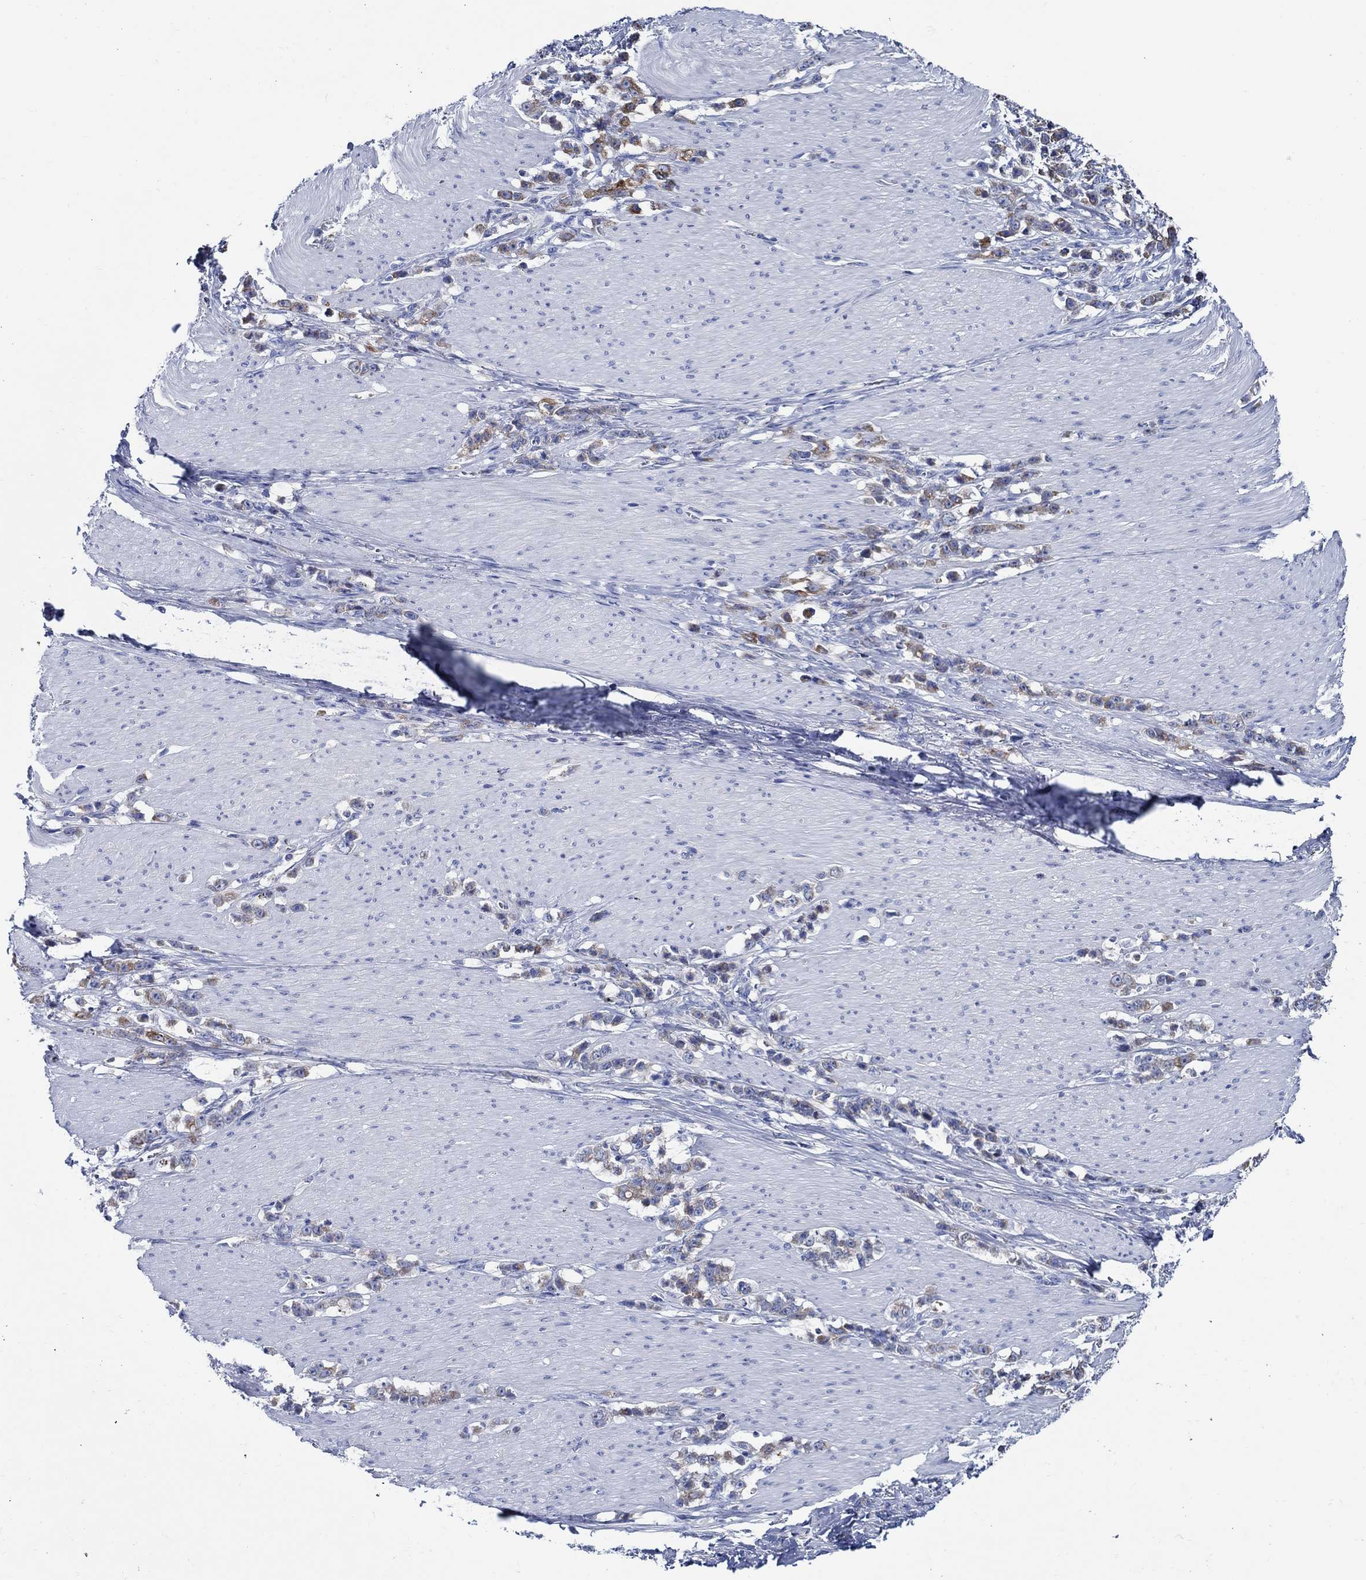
{"staining": {"intensity": "moderate", "quantity": "25%-75%", "location": "cytoplasmic/membranous"}, "tissue": "stomach cancer", "cell_type": "Tumor cells", "image_type": "cancer", "snomed": [{"axis": "morphology", "description": "Adenocarcinoma, NOS"}, {"axis": "topography", "description": "Stomach, lower"}], "caption": "Human stomach adenocarcinoma stained with a brown dye displays moderate cytoplasmic/membranous positive staining in about 25%-75% of tumor cells.", "gene": "SKOR1", "patient": {"sex": "male", "age": 88}}